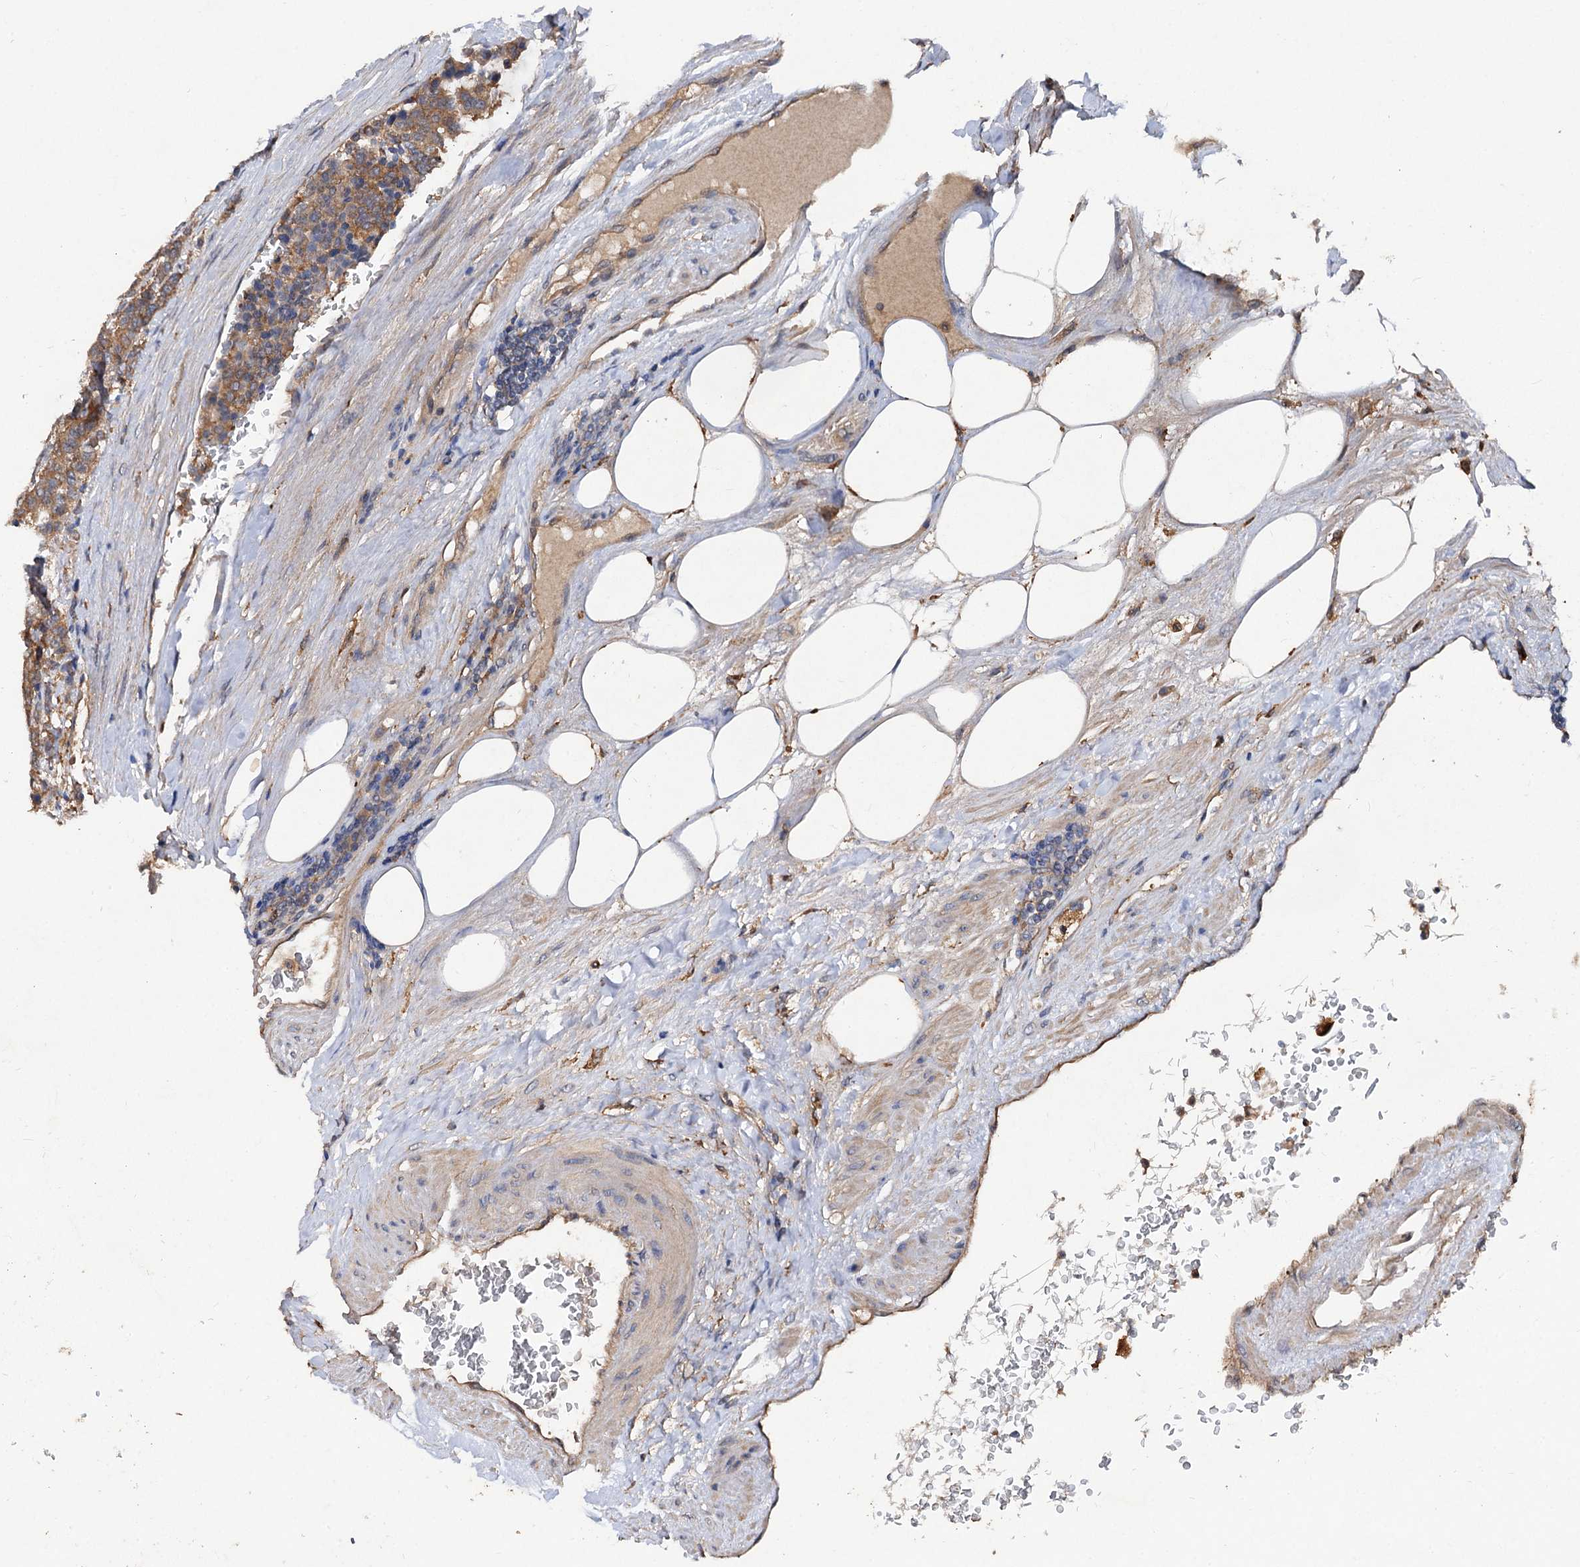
{"staining": {"intensity": "moderate", "quantity": ">75%", "location": "cytoplasmic/membranous"}, "tissue": "carcinoid", "cell_type": "Tumor cells", "image_type": "cancer", "snomed": [{"axis": "morphology", "description": "Carcinoid, malignant, NOS"}, {"axis": "topography", "description": "Pancreas"}], "caption": "An immunohistochemistry (IHC) photomicrograph of tumor tissue is shown. Protein staining in brown labels moderate cytoplasmic/membranous positivity in malignant carcinoid within tumor cells. The staining was performed using DAB (3,3'-diaminobenzidine) to visualize the protein expression in brown, while the nuclei were stained in blue with hematoxylin (Magnification: 20x).", "gene": "VPS29", "patient": {"sex": "female", "age": 54}}